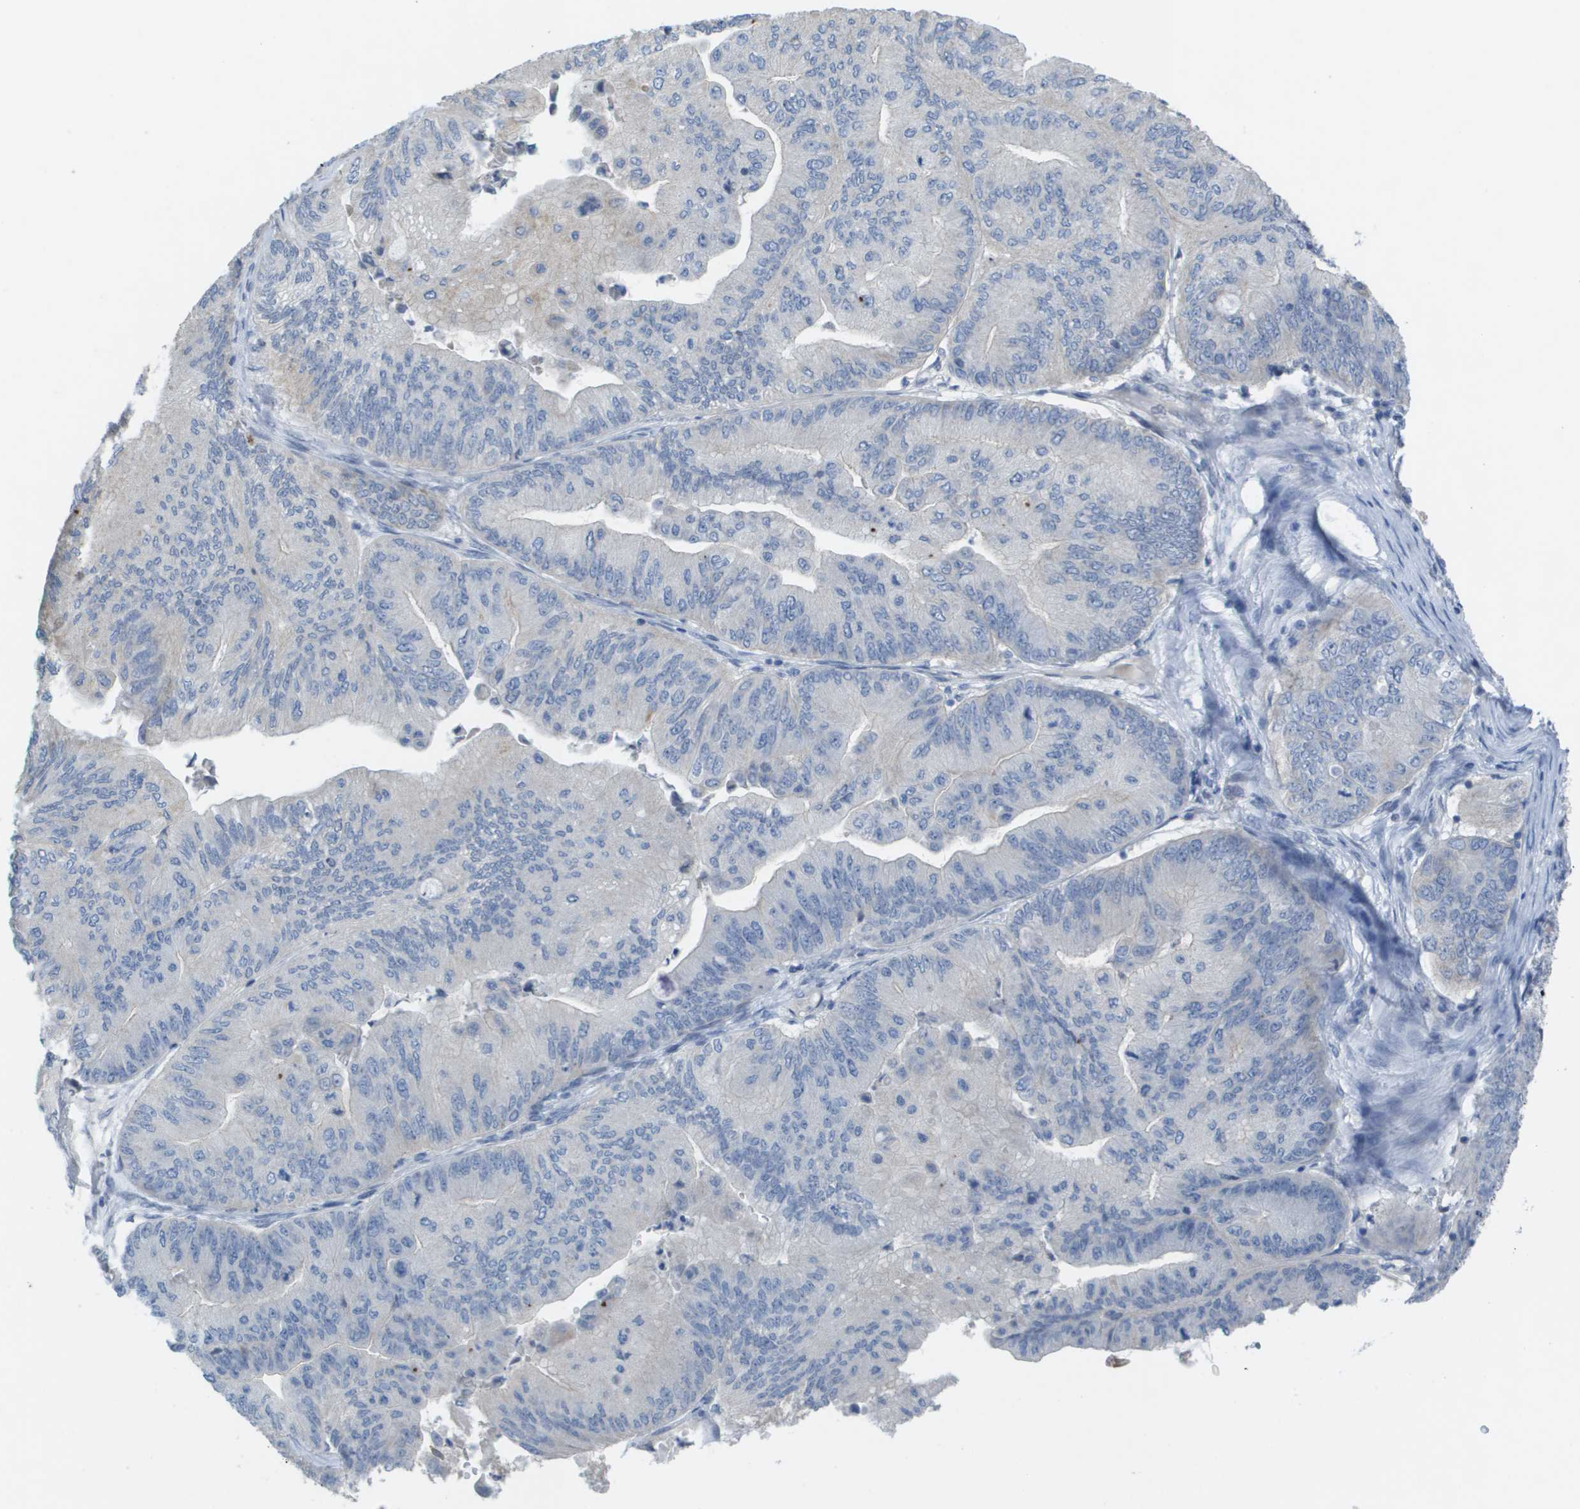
{"staining": {"intensity": "negative", "quantity": "none", "location": "none"}, "tissue": "ovarian cancer", "cell_type": "Tumor cells", "image_type": "cancer", "snomed": [{"axis": "morphology", "description": "Cystadenocarcinoma, mucinous, NOS"}, {"axis": "topography", "description": "Ovary"}], "caption": "Human ovarian mucinous cystadenocarcinoma stained for a protein using IHC shows no positivity in tumor cells.", "gene": "TMEM223", "patient": {"sex": "female", "age": 61}}